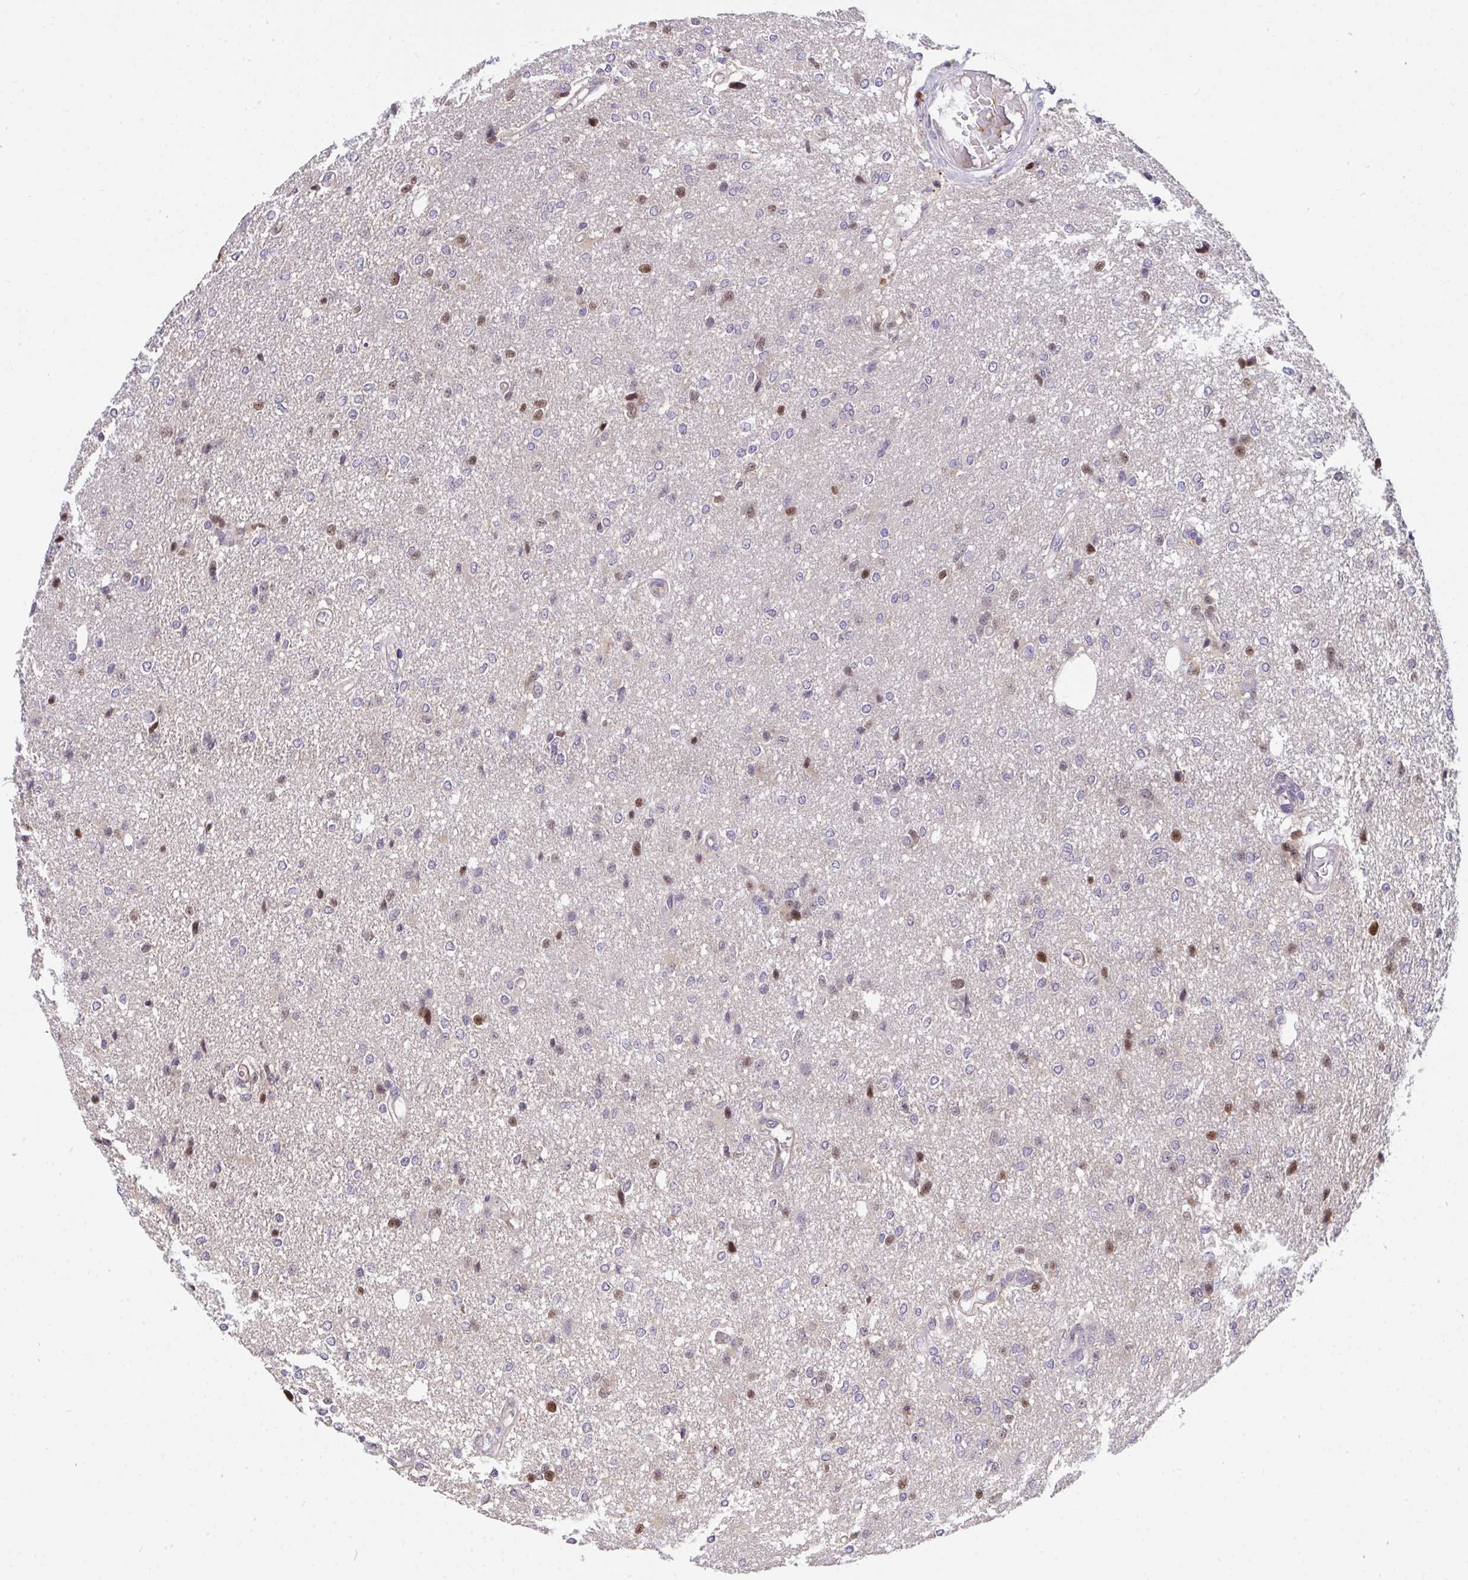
{"staining": {"intensity": "moderate", "quantity": "25%-75%", "location": "nuclear"}, "tissue": "glioma", "cell_type": "Tumor cells", "image_type": "cancer", "snomed": [{"axis": "morphology", "description": "Glioma, malignant, Low grade"}, {"axis": "topography", "description": "Brain"}], "caption": "Glioma was stained to show a protein in brown. There is medium levels of moderate nuclear positivity in approximately 25%-75% of tumor cells.", "gene": "C19orf54", "patient": {"sex": "male", "age": 26}}